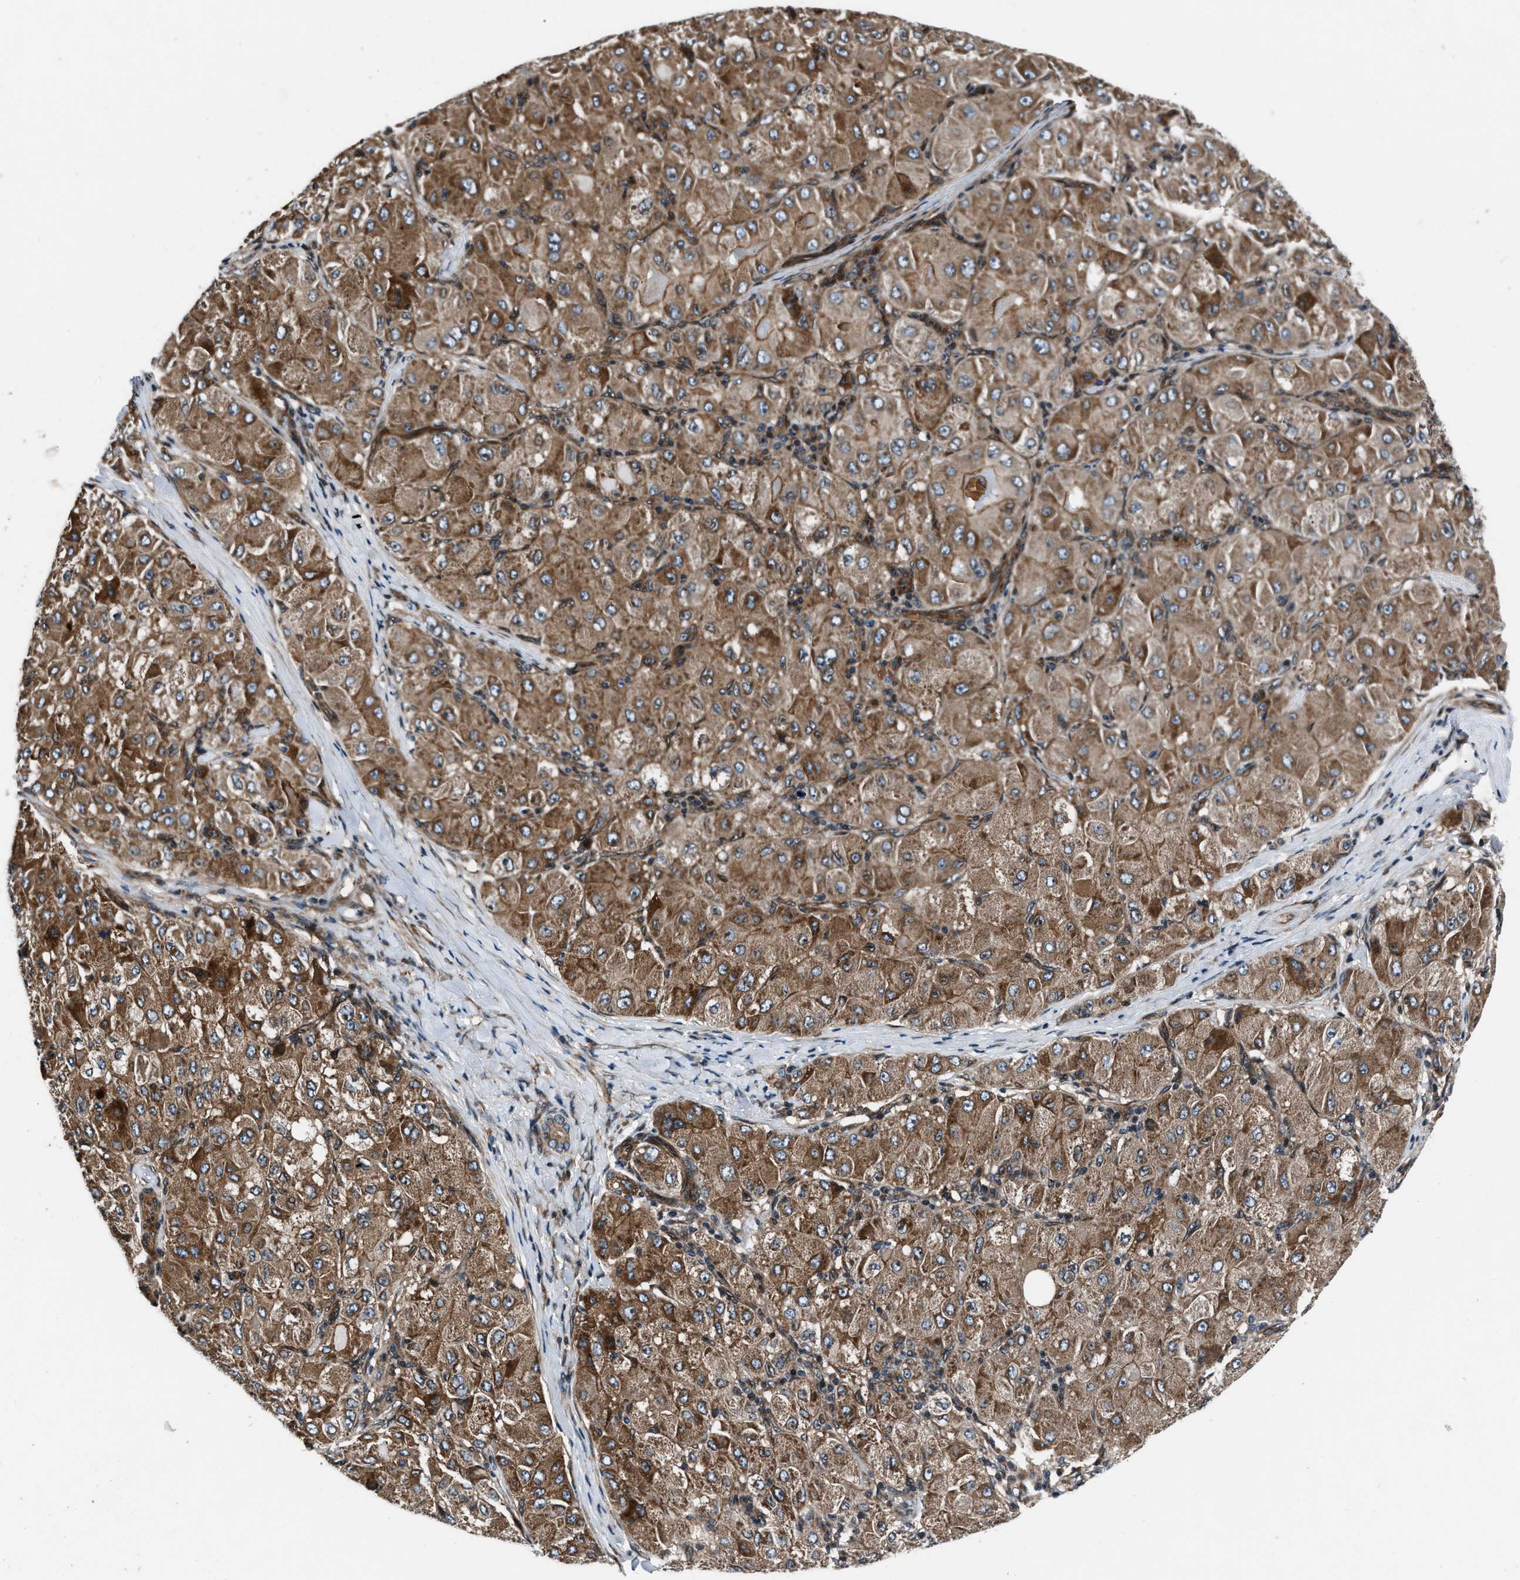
{"staining": {"intensity": "moderate", "quantity": ">75%", "location": "cytoplasmic/membranous"}, "tissue": "liver cancer", "cell_type": "Tumor cells", "image_type": "cancer", "snomed": [{"axis": "morphology", "description": "Carcinoma, Hepatocellular, NOS"}, {"axis": "topography", "description": "Liver"}], "caption": "A micrograph of liver cancer (hepatocellular carcinoma) stained for a protein reveals moderate cytoplasmic/membranous brown staining in tumor cells.", "gene": "DYNC2I1", "patient": {"sex": "male", "age": 80}}